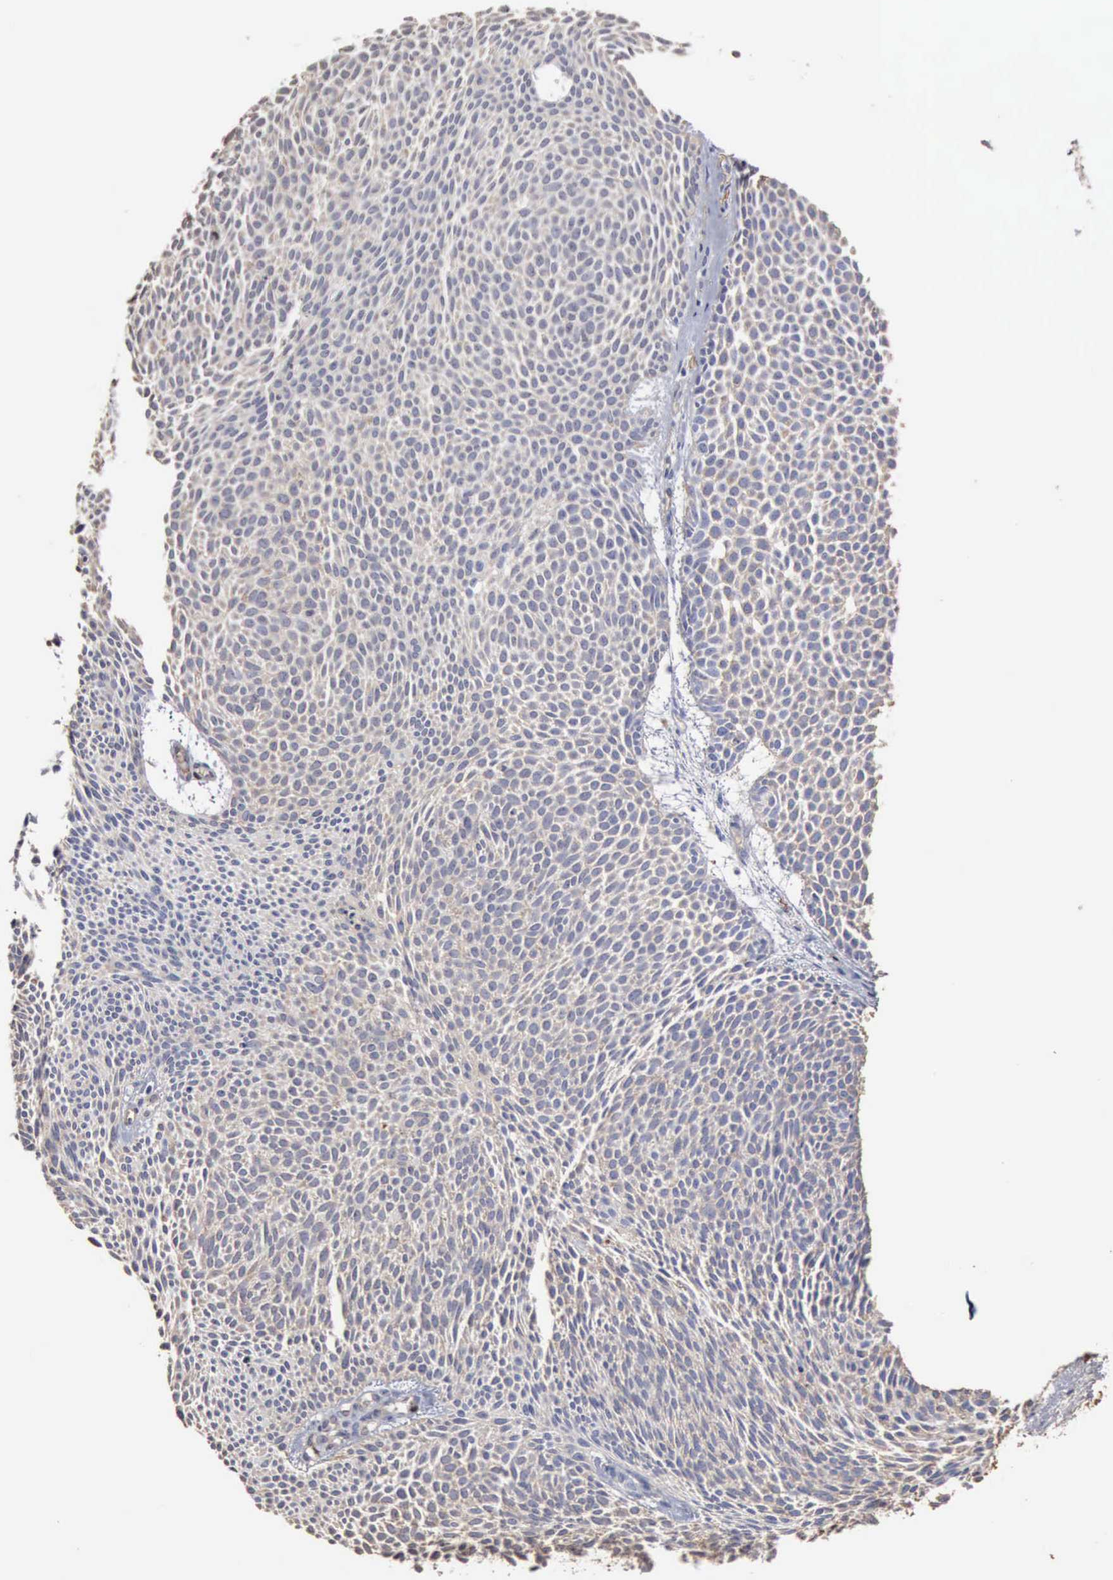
{"staining": {"intensity": "negative", "quantity": "none", "location": "none"}, "tissue": "skin cancer", "cell_type": "Tumor cells", "image_type": "cancer", "snomed": [{"axis": "morphology", "description": "Basal cell carcinoma"}, {"axis": "topography", "description": "Skin"}], "caption": "An image of skin basal cell carcinoma stained for a protein demonstrates no brown staining in tumor cells.", "gene": "SERPINA1", "patient": {"sex": "male", "age": 84}}